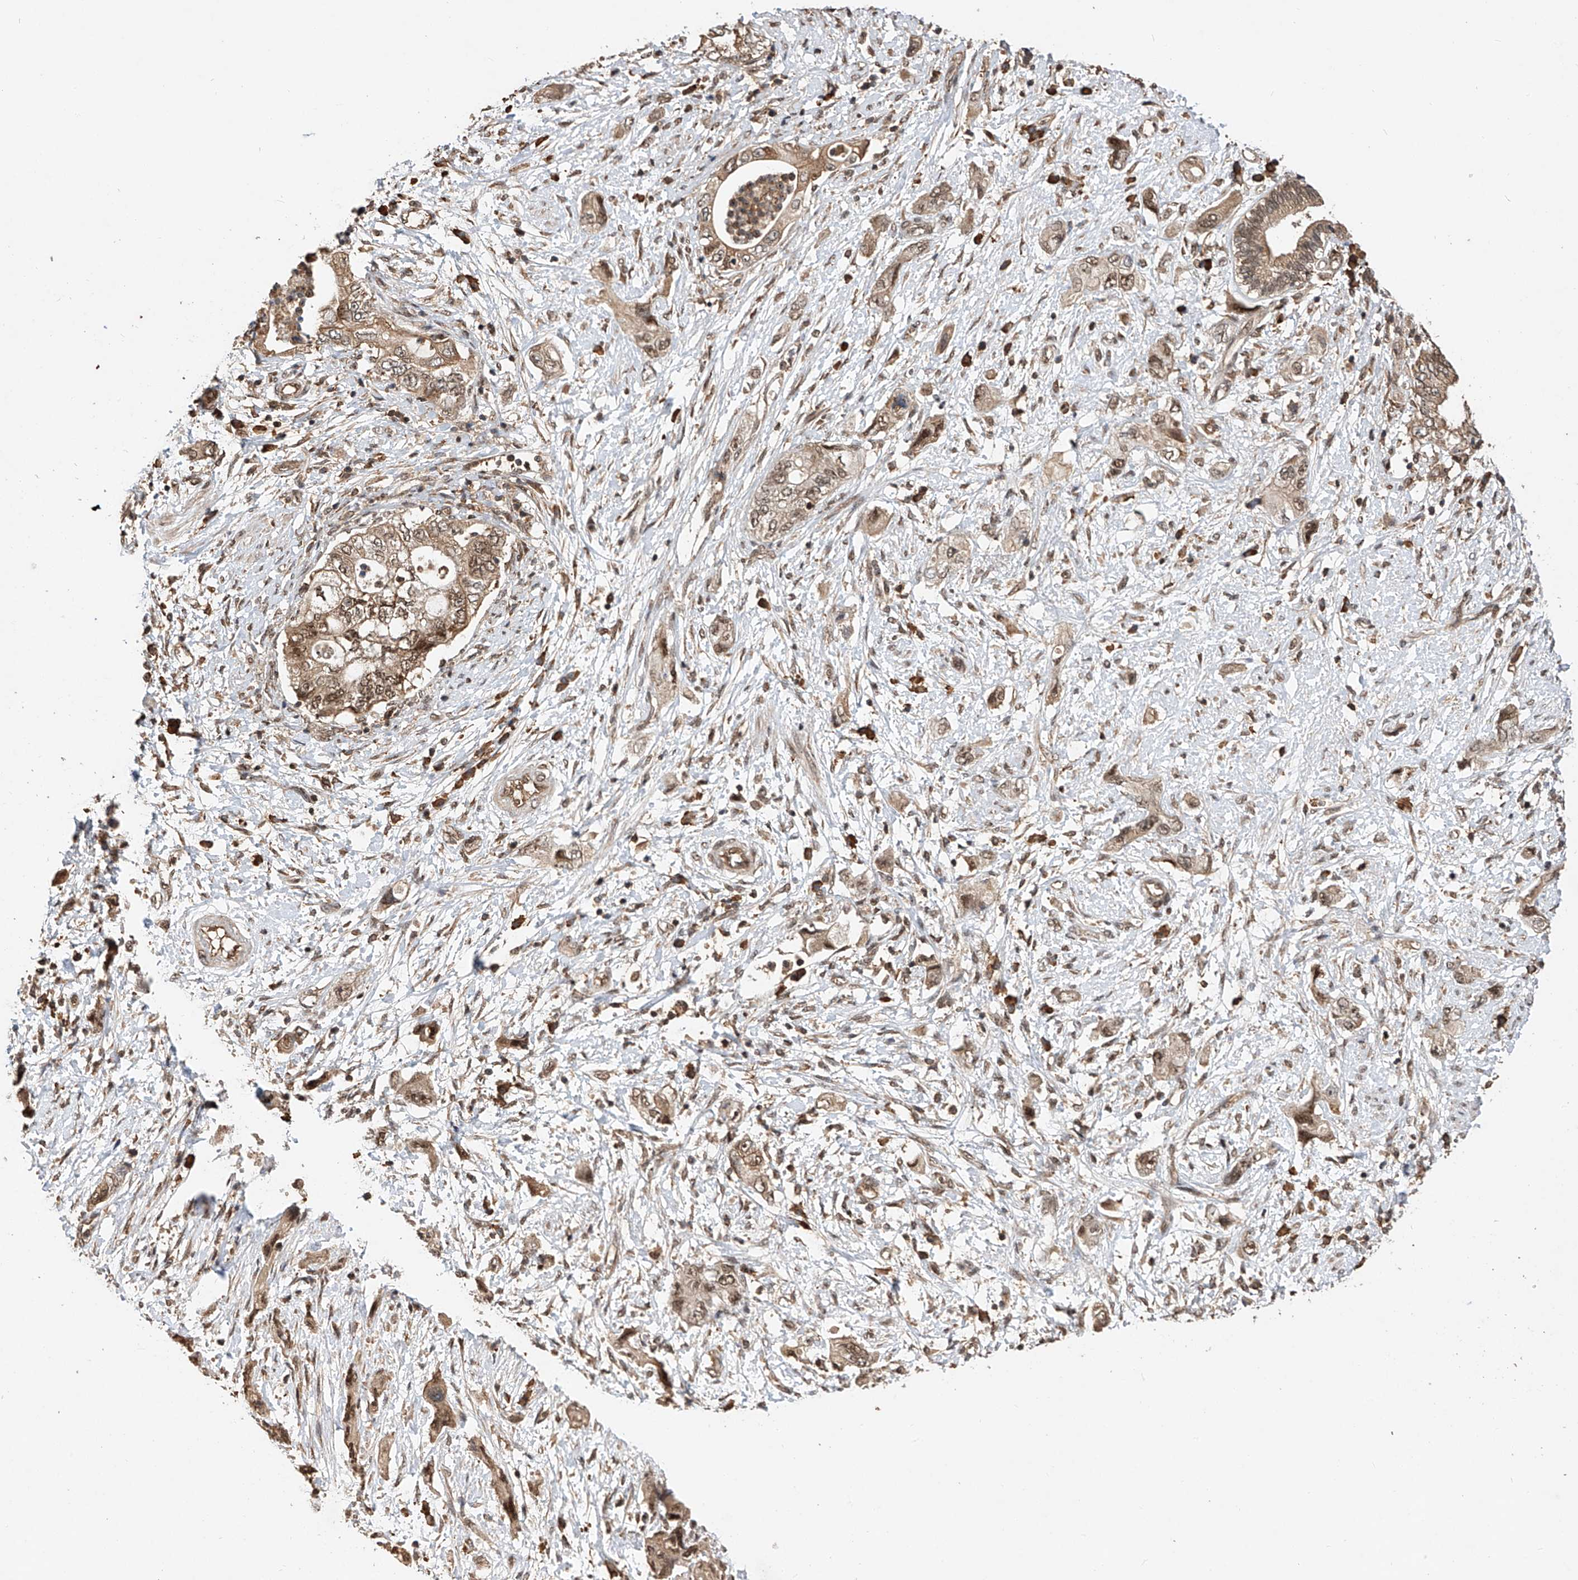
{"staining": {"intensity": "moderate", "quantity": ">75%", "location": "cytoplasmic/membranous"}, "tissue": "pancreatic cancer", "cell_type": "Tumor cells", "image_type": "cancer", "snomed": [{"axis": "morphology", "description": "Adenocarcinoma, NOS"}, {"axis": "topography", "description": "Pancreas"}], "caption": "IHC histopathology image of neoplastic tissue: pancreatic cancer (adenocarcinoma) stained using IHC demonstrates medium levels of moderate protein expression localized specifically in the cytoplasmic/membranous of tumor cells, appearing as a cytoplasmic/membranous brown color.", "gene": "RILPL2", "patient": {"sex": "female", "age": 73}}